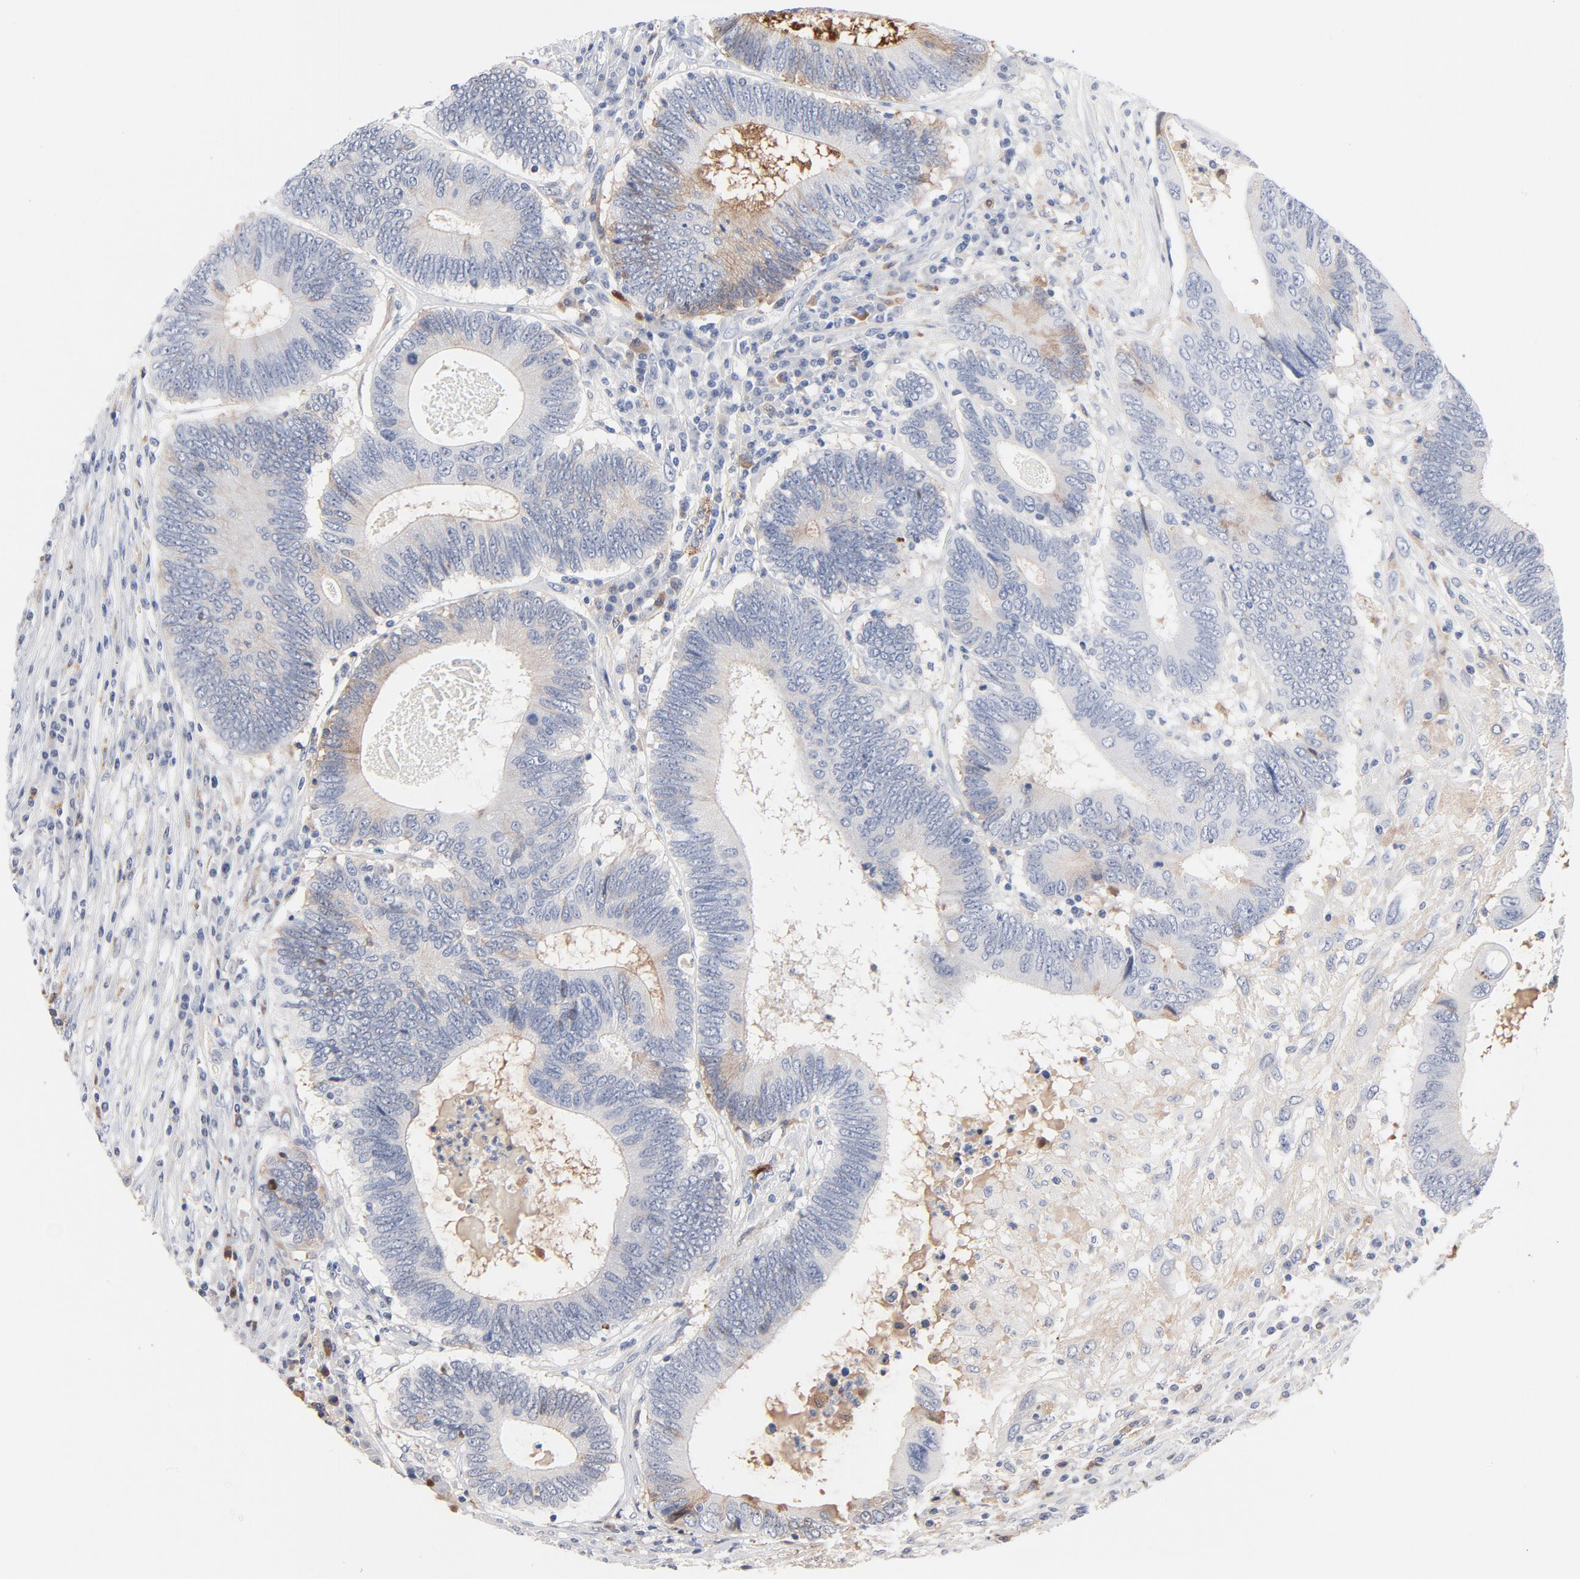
{"staining": {"intensity": "moderate", "quantity": "<25%", "location": "cytoplasmic/membranous"}, "tissue": "colorectal cancer", "cell_type": "Tumor cells", "image_type": "cancer", "snomed": [{"axis": "morphology", "description": "Adenocarcinoma, NOS"}, {"axis": "topography", "description": "Colon"}], "caption": "Approximately <25% of tumor cells in colorectal cancer (adenocarcinoma) display moderate cytoplasmic/membranous protein staining as visualized by brown immunohistochemical staining.", "gene": "SERPINA4", "patient": {"sex": "female", "age": 78}}